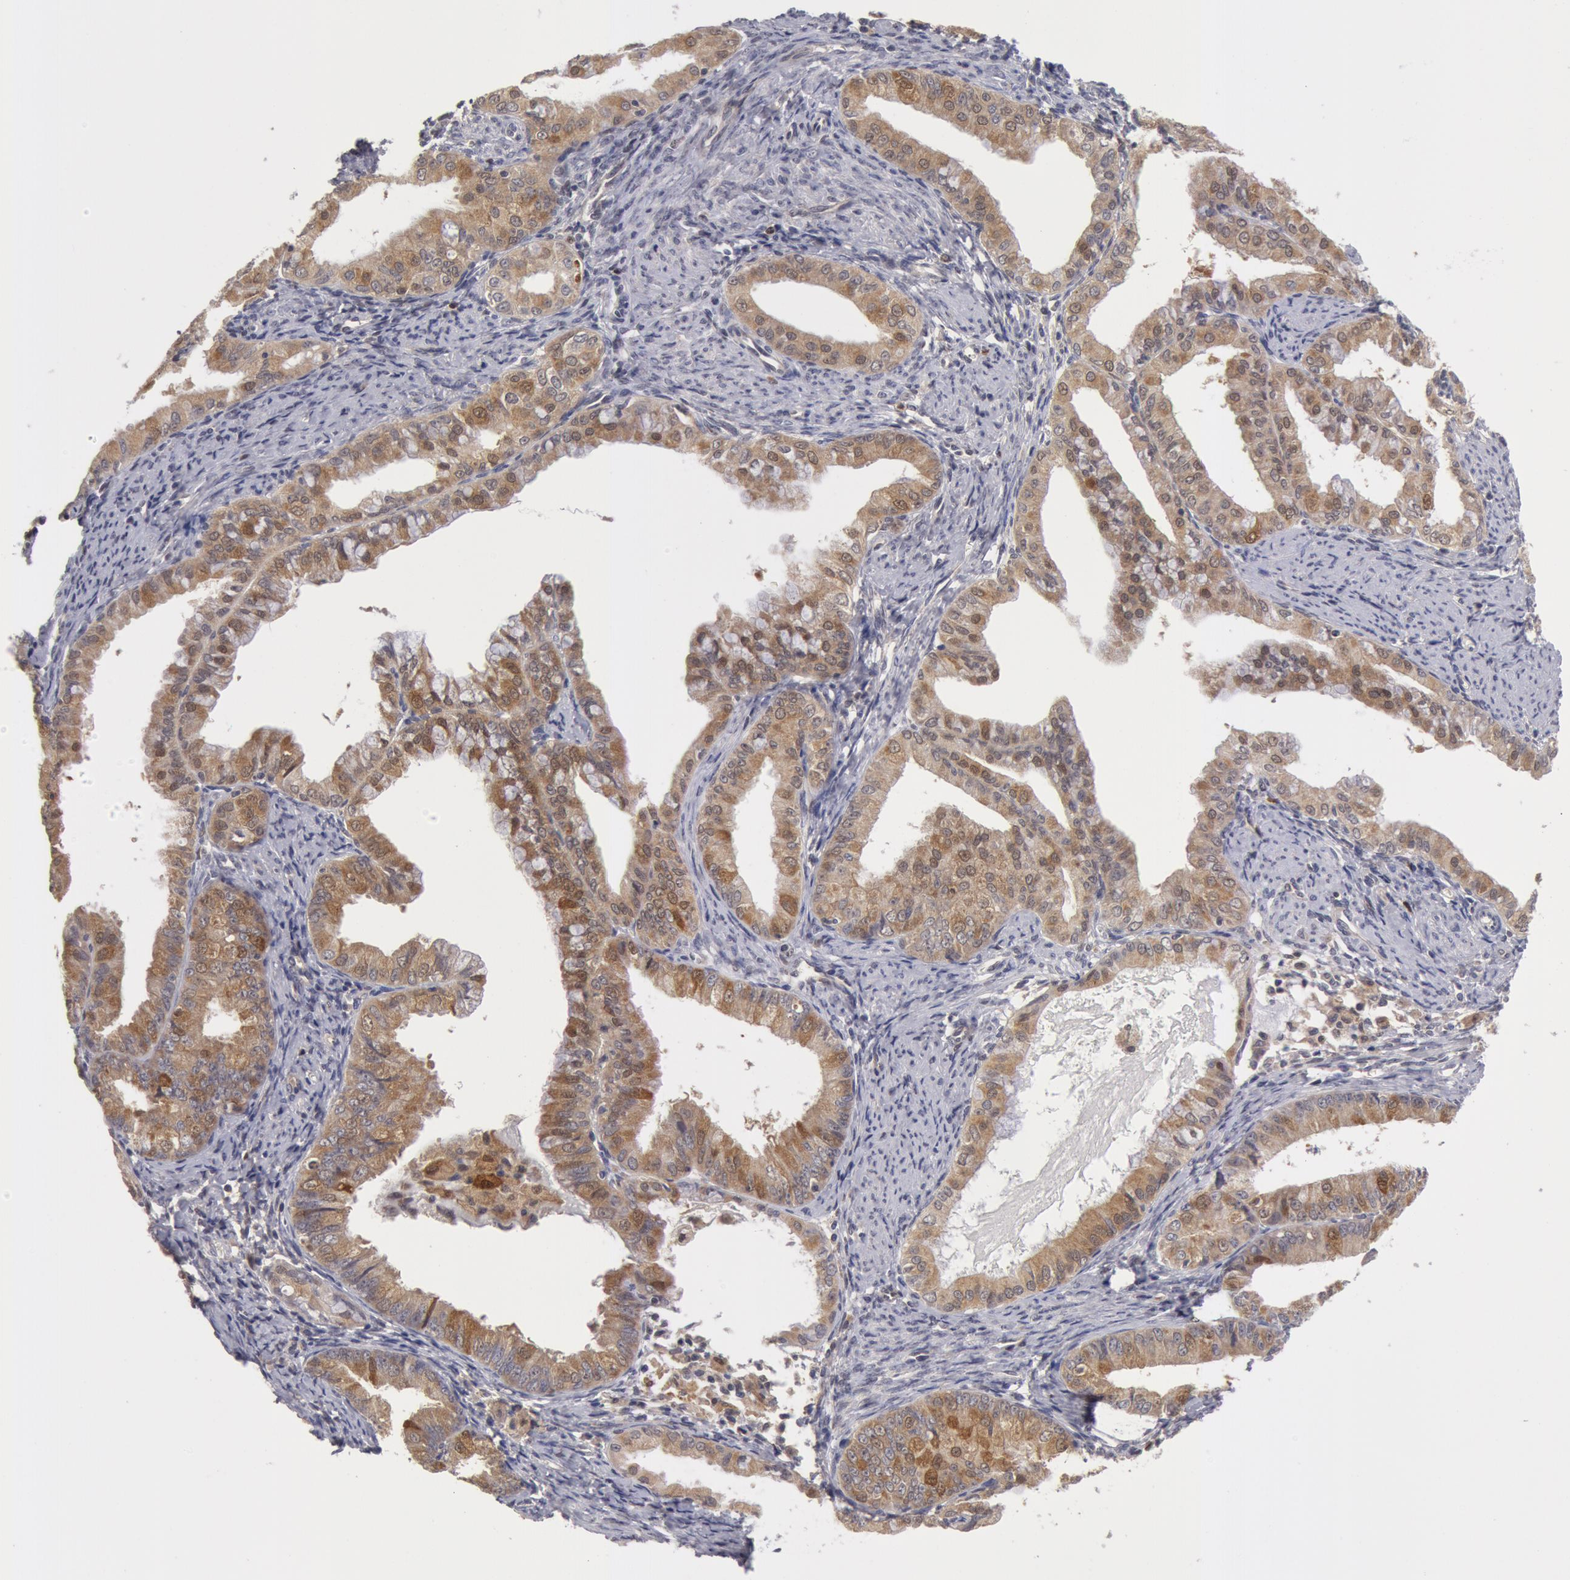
{"staining": {"intensity": "moderate", "quantity": "25%-75%", "location": "cytoplasmic/membranous,nuclear"}, "tissue": "endometrial cancer", "cell_type": "Tumor cells", "image_type": "cancer", "snomed": [{"axis": "morphology", "description": "Adenocarcinoma, NOS"}, {"axis": "topography", "description": "Endometrium"}], "caption": "A photomicrograph of human endometrial adenocarcinoma stained for a protein shows moderate cytoplasmic/membranous and nuclear brown staining in tumor cells.", "gene": "TXNRD1", "patient": {"sex": "female", "age": 76}}